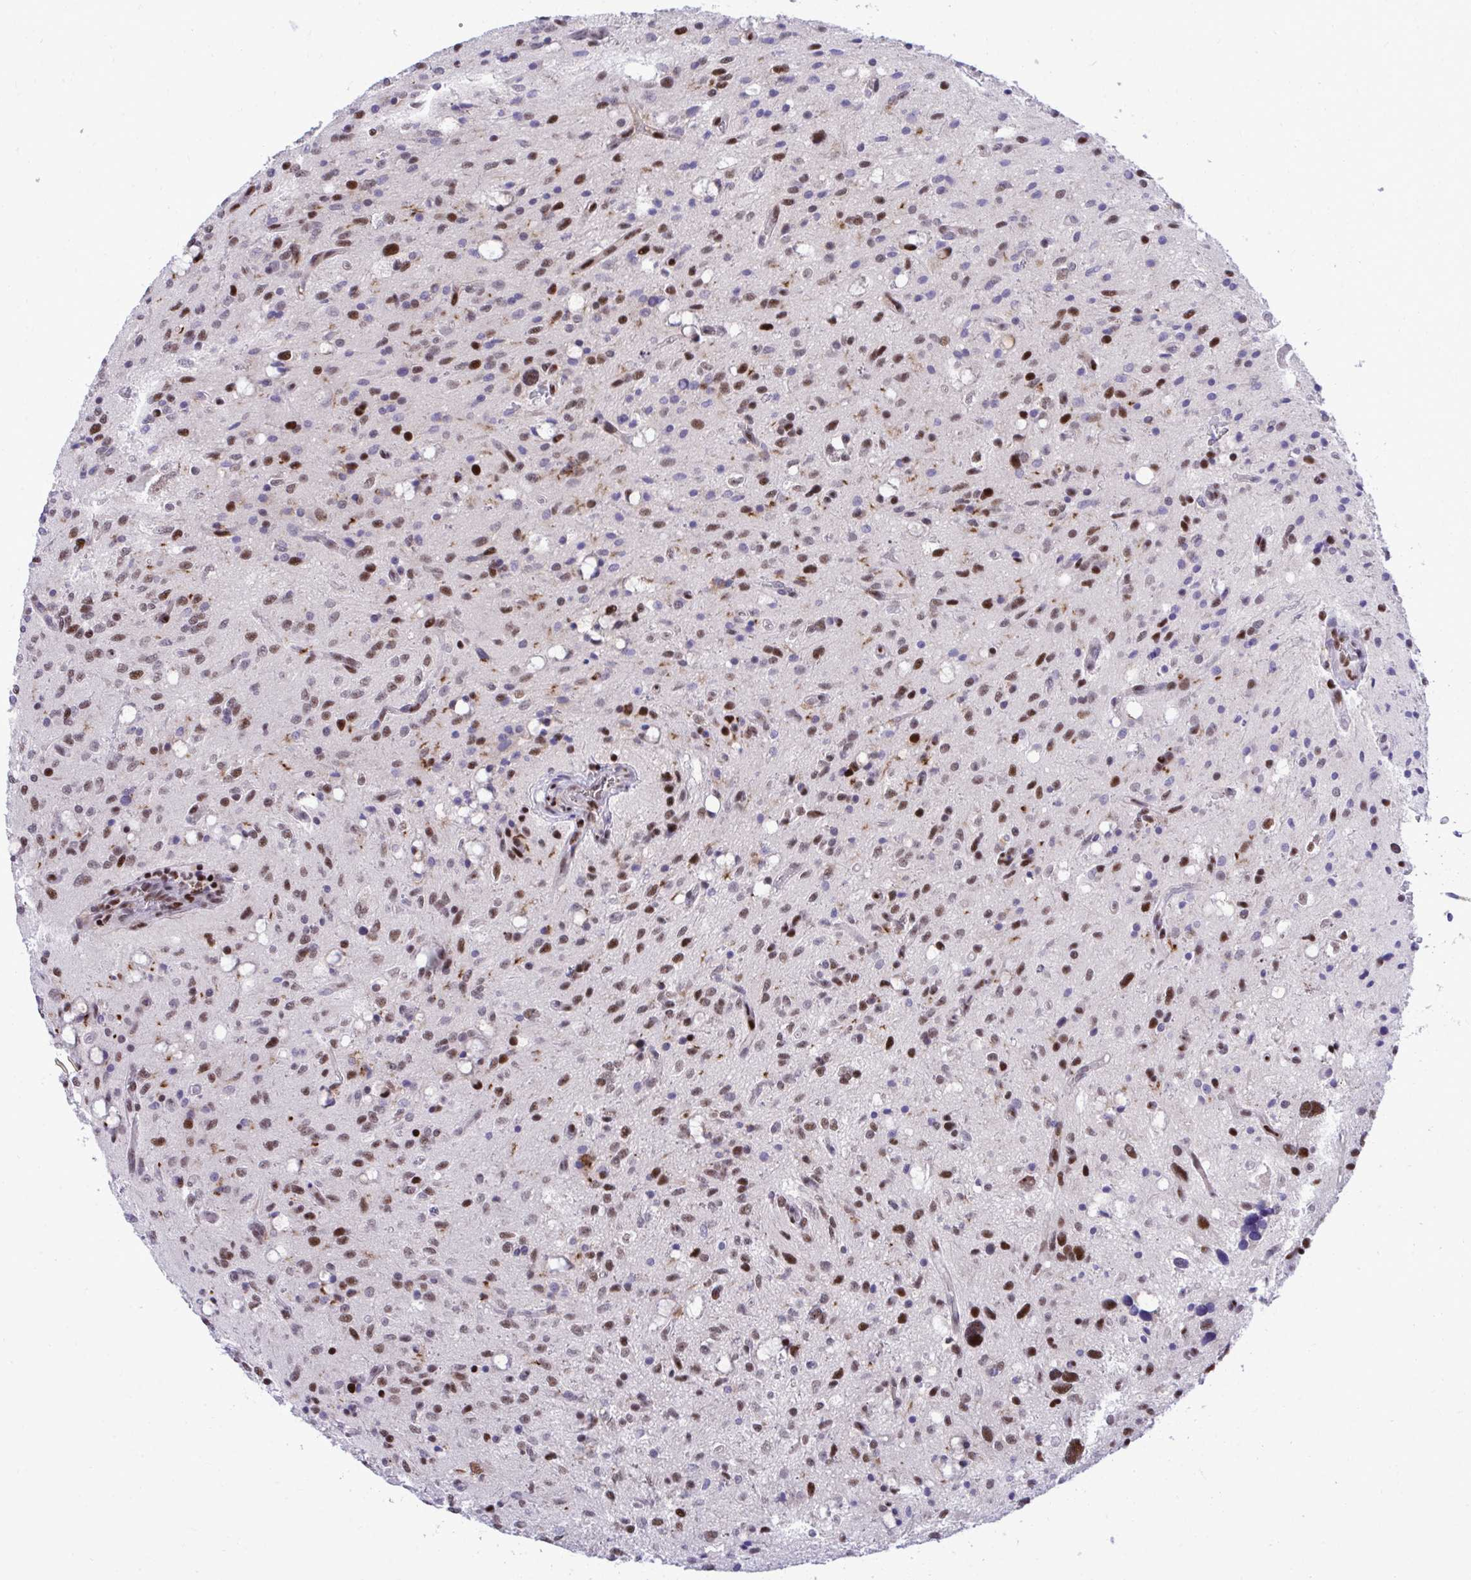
{"staining": {"intensity": "strong", "quantity": "25%-75%", "location": "nuclear"}, "tissue": "glioma", "cell_type": "Tumor cells", "image_type": "cancer", "snomed": [{"axis": "morphology", "description": "Glioma, malignant, Low grade"}, {"axis": "topography", "description": "Brain"}], "caption": "Human malignant glioma (low-grade) stained with a protein marker shows strong staining in tumor cells.", "gene": "C14orf39", "patient": {"sex": "female", "age": 58}}